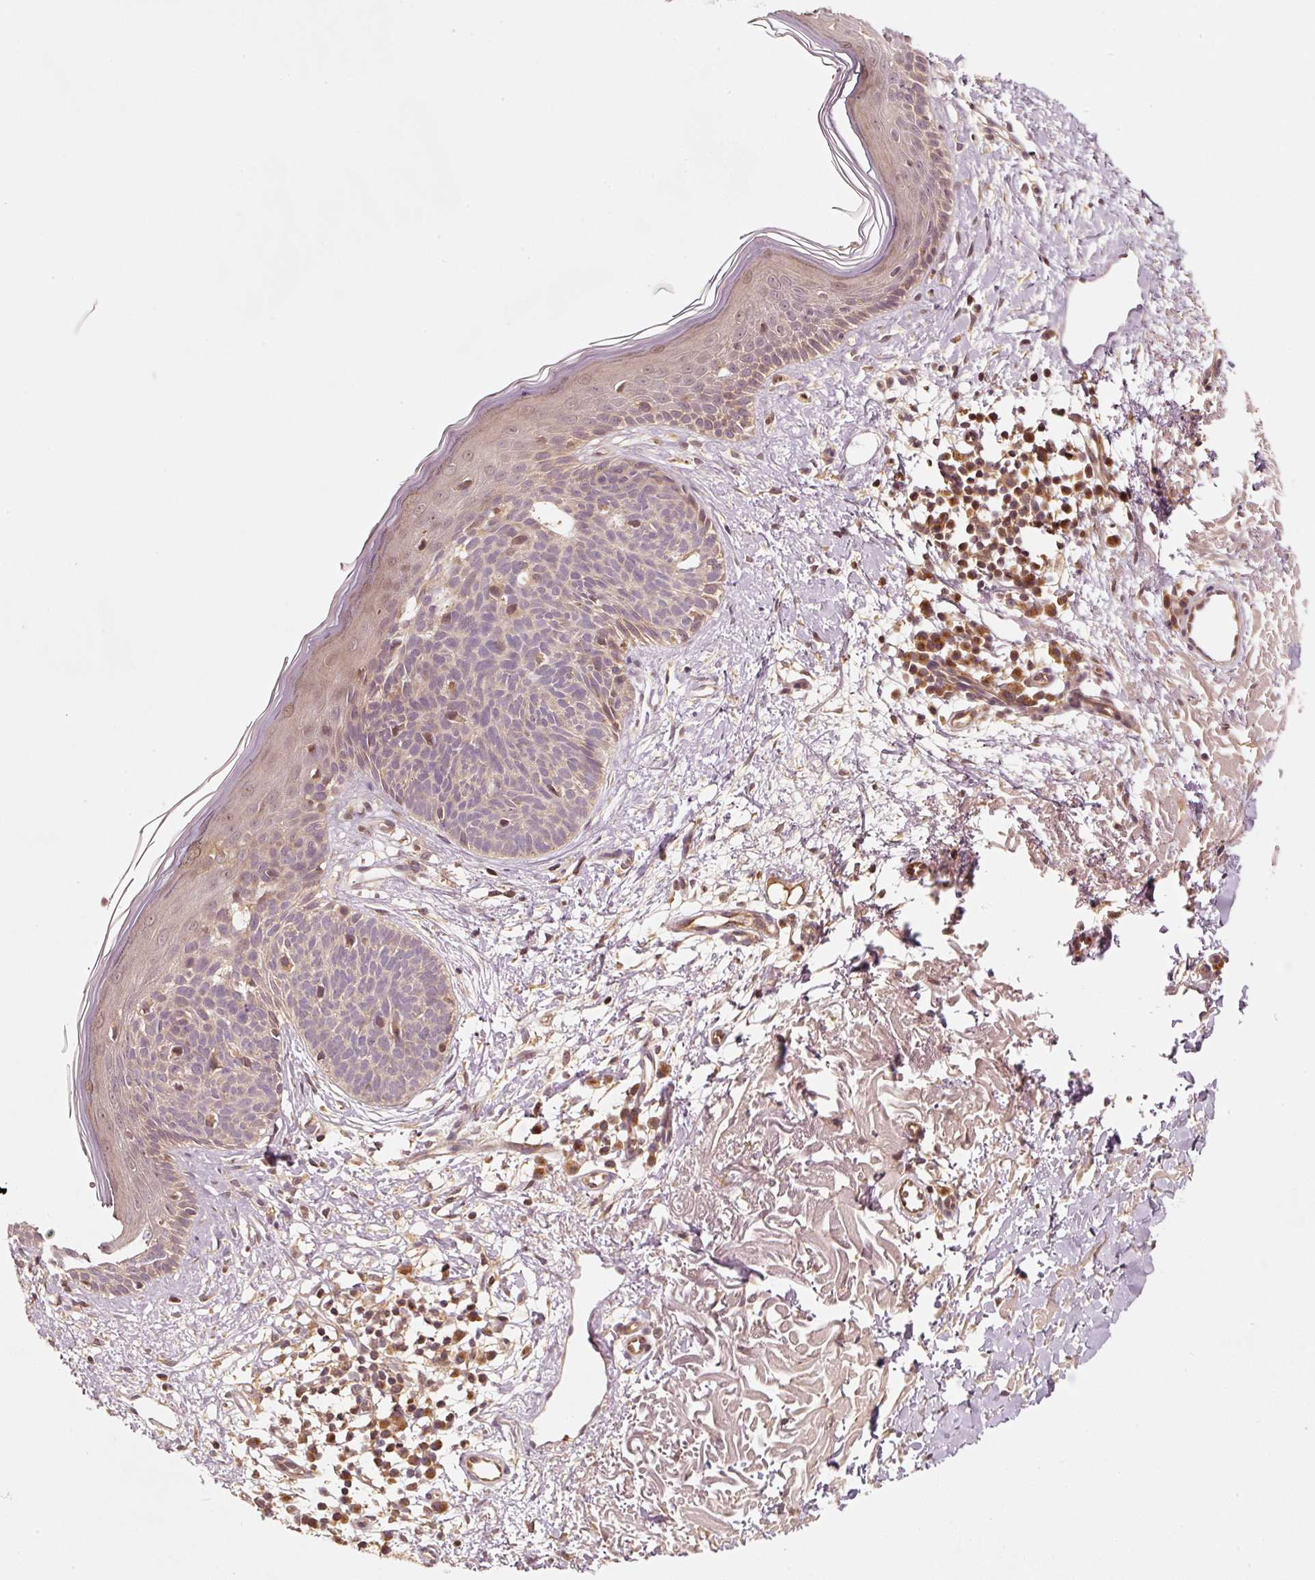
{"staining": {"intensity": "weak", "quantity": "<25%", "location": "cytoplasmic/membranous"}, "tissue": "skin cancer", "cell_type": "Tumor cells", "image_type": "cancer", "snomed": [{"axis": "morphology", "description": "Basal cell carcinoma"}, {"axis": "topography", "description": "Skin"}], "caption": "Human skin basal cell carcinoma stained for a protein using immunohistochemistry (IHC) displays no staining in tumor cells.", "gene": "RRAS2", "patient": {"sex": "male", "age": 84}}